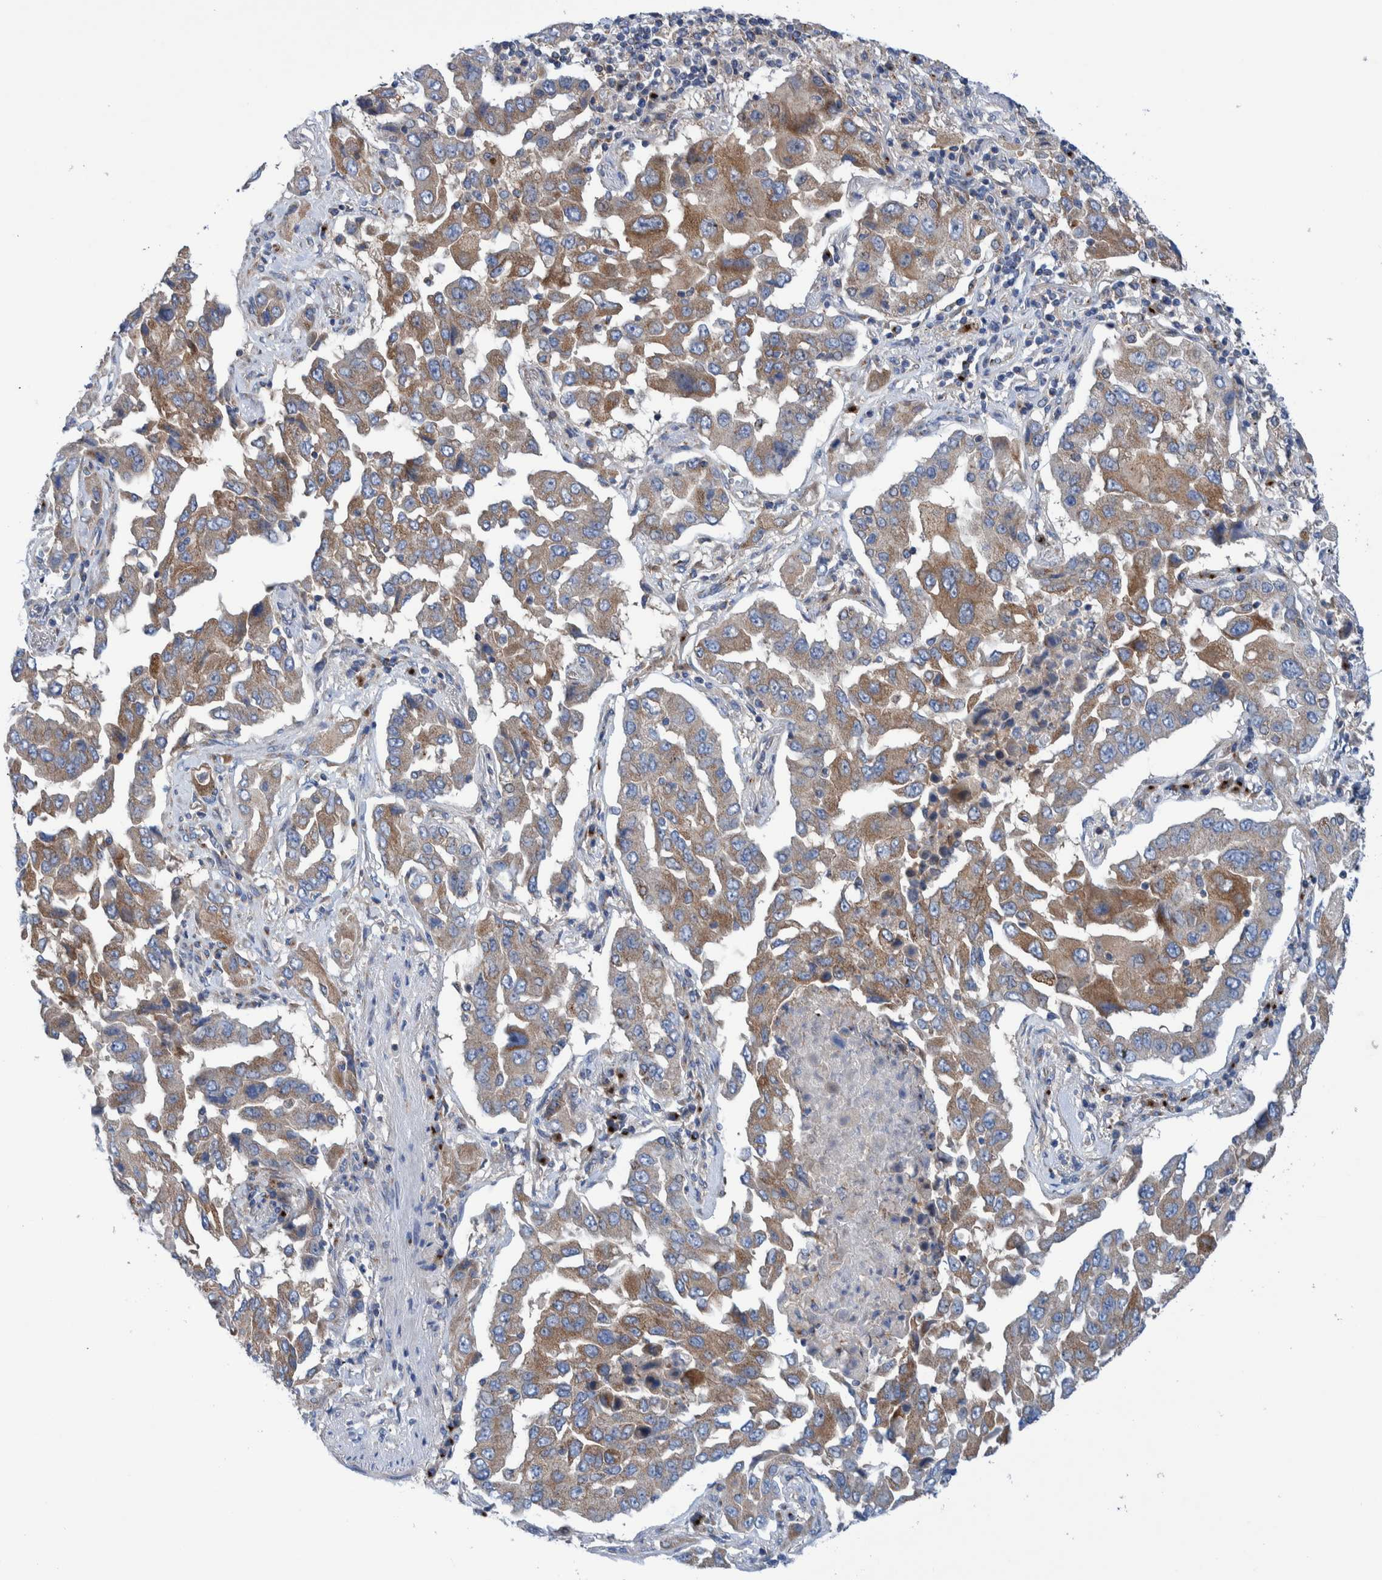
{"staining": {"intensity": "moderate", "quantity": "25%-75%", "location": "cytoplasmic/membranous"}, "tissue": "lung cancer", "cell_type": "Tumor cells", "image_type": "cancer", "snomed": [{"axis": "morphology", "description": "Adenocarcinoma, NOS"}, {"axis": "topography", "description": "Lung"}], "caption": "Protein expression analysis of lung cancer (adenocarcinoma) reveals moderate cytoplasmic/membranous expression in about 25%-75% of tumor cells.", "gene": "TRIM58", "patient": {"sex": "female", "age": 65}}